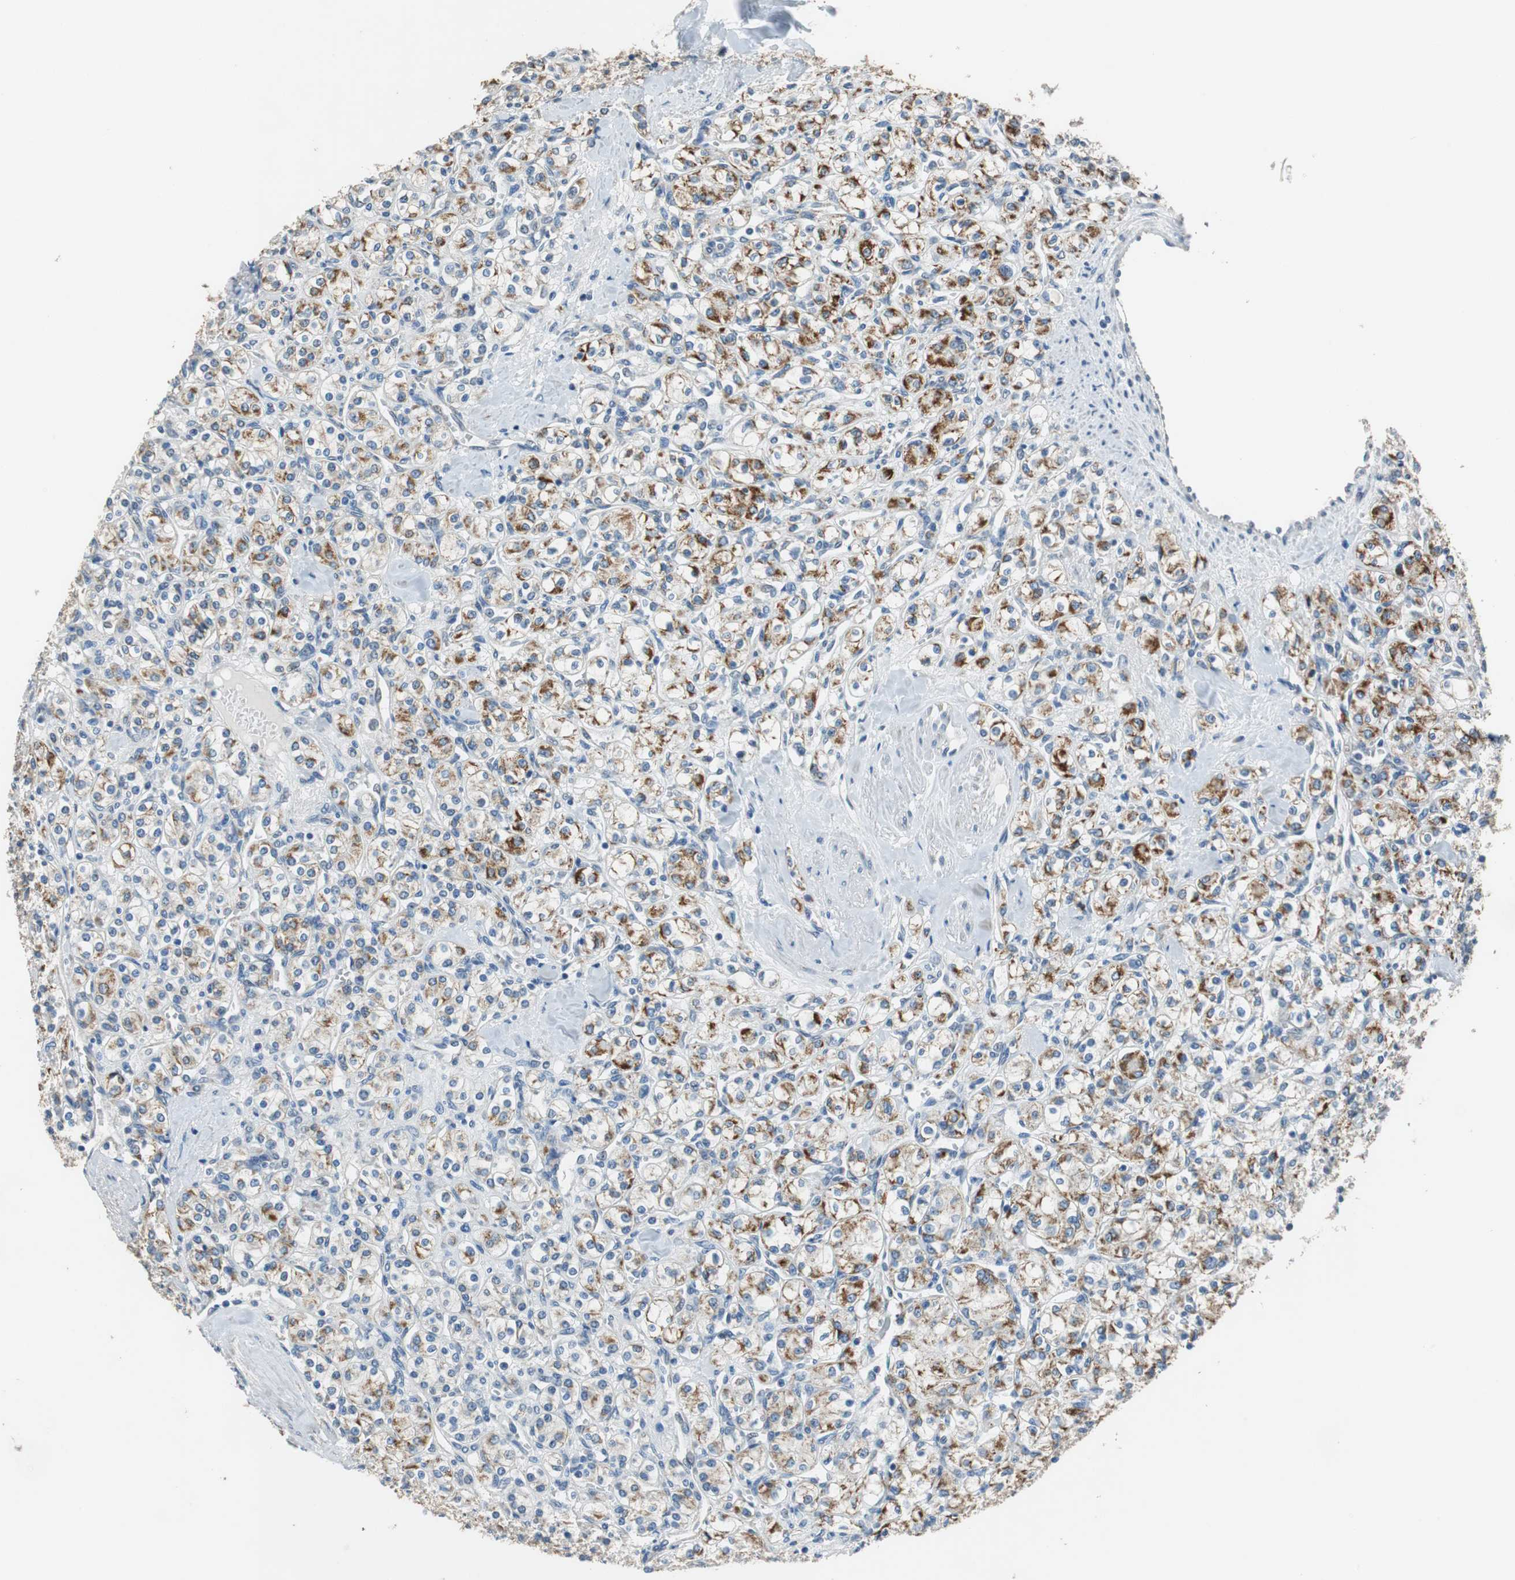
{"staining": {"intensity": "strong", "quantity": "25%-75%", "location": "cytoplasmic/membranous"}, "tissue": "renal cancer", "cell_type": "Tumor cells", "image_type": "cancer", "snomed": [{"axis": "morphology", "description": "Adenocarcinoma, NOS"}, {"axis": "topography", "description": "Kidney"}], "caption": "This photomicrograph shows renal adenocarcinoma stained with immunohistochemistry (IHC) to label a protein in brown. The cytoplasmic/membranous of tumor cells show strong positivity for the protein. Nuclei are counter-stained blue.", "gene": "ALDH4A1", "patient": {"sex": "male", "age": 77}}